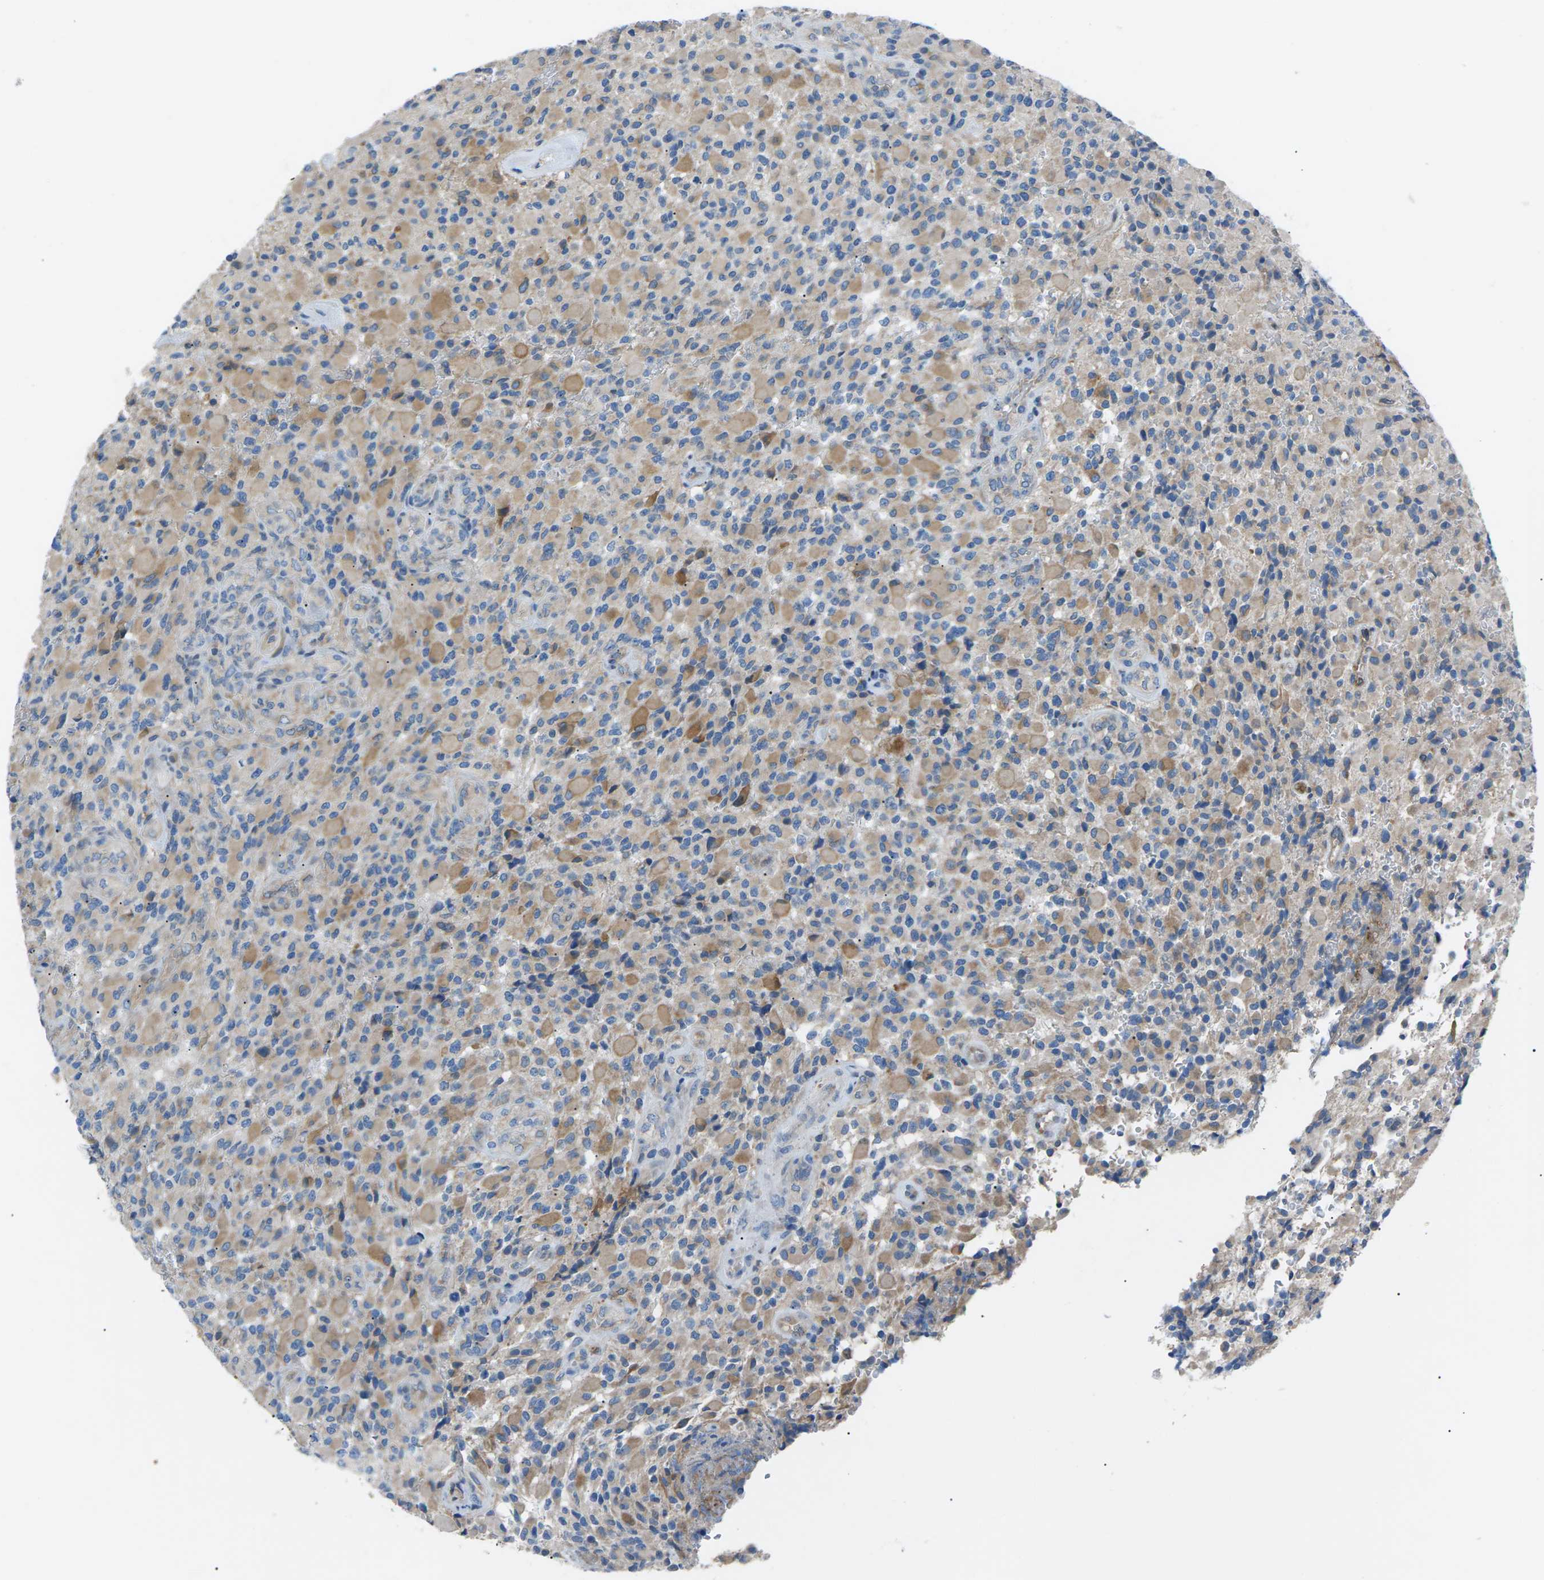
{"staining": {"intensity": "moderate", "quantity": "<25%", "location": "cytoplasmic/membranous"}, "tissue": "glioma", "cell_type": "Tumor cells", "image_type": "cancer", "snomed": [{"axis": "morphology", "description": "Glioma, malignant, High grade"}, {"axis": "topography", "description": "Brain"}], "caption": "Immunohistochemical staining of human malignant glioma (high-grade) reveals moderate cytoplasmic/membranous protein expression in approximately <25% of tumor cells.", "gene": "ZDHHC24", "patient": {"sex": "male", "age": 71}}